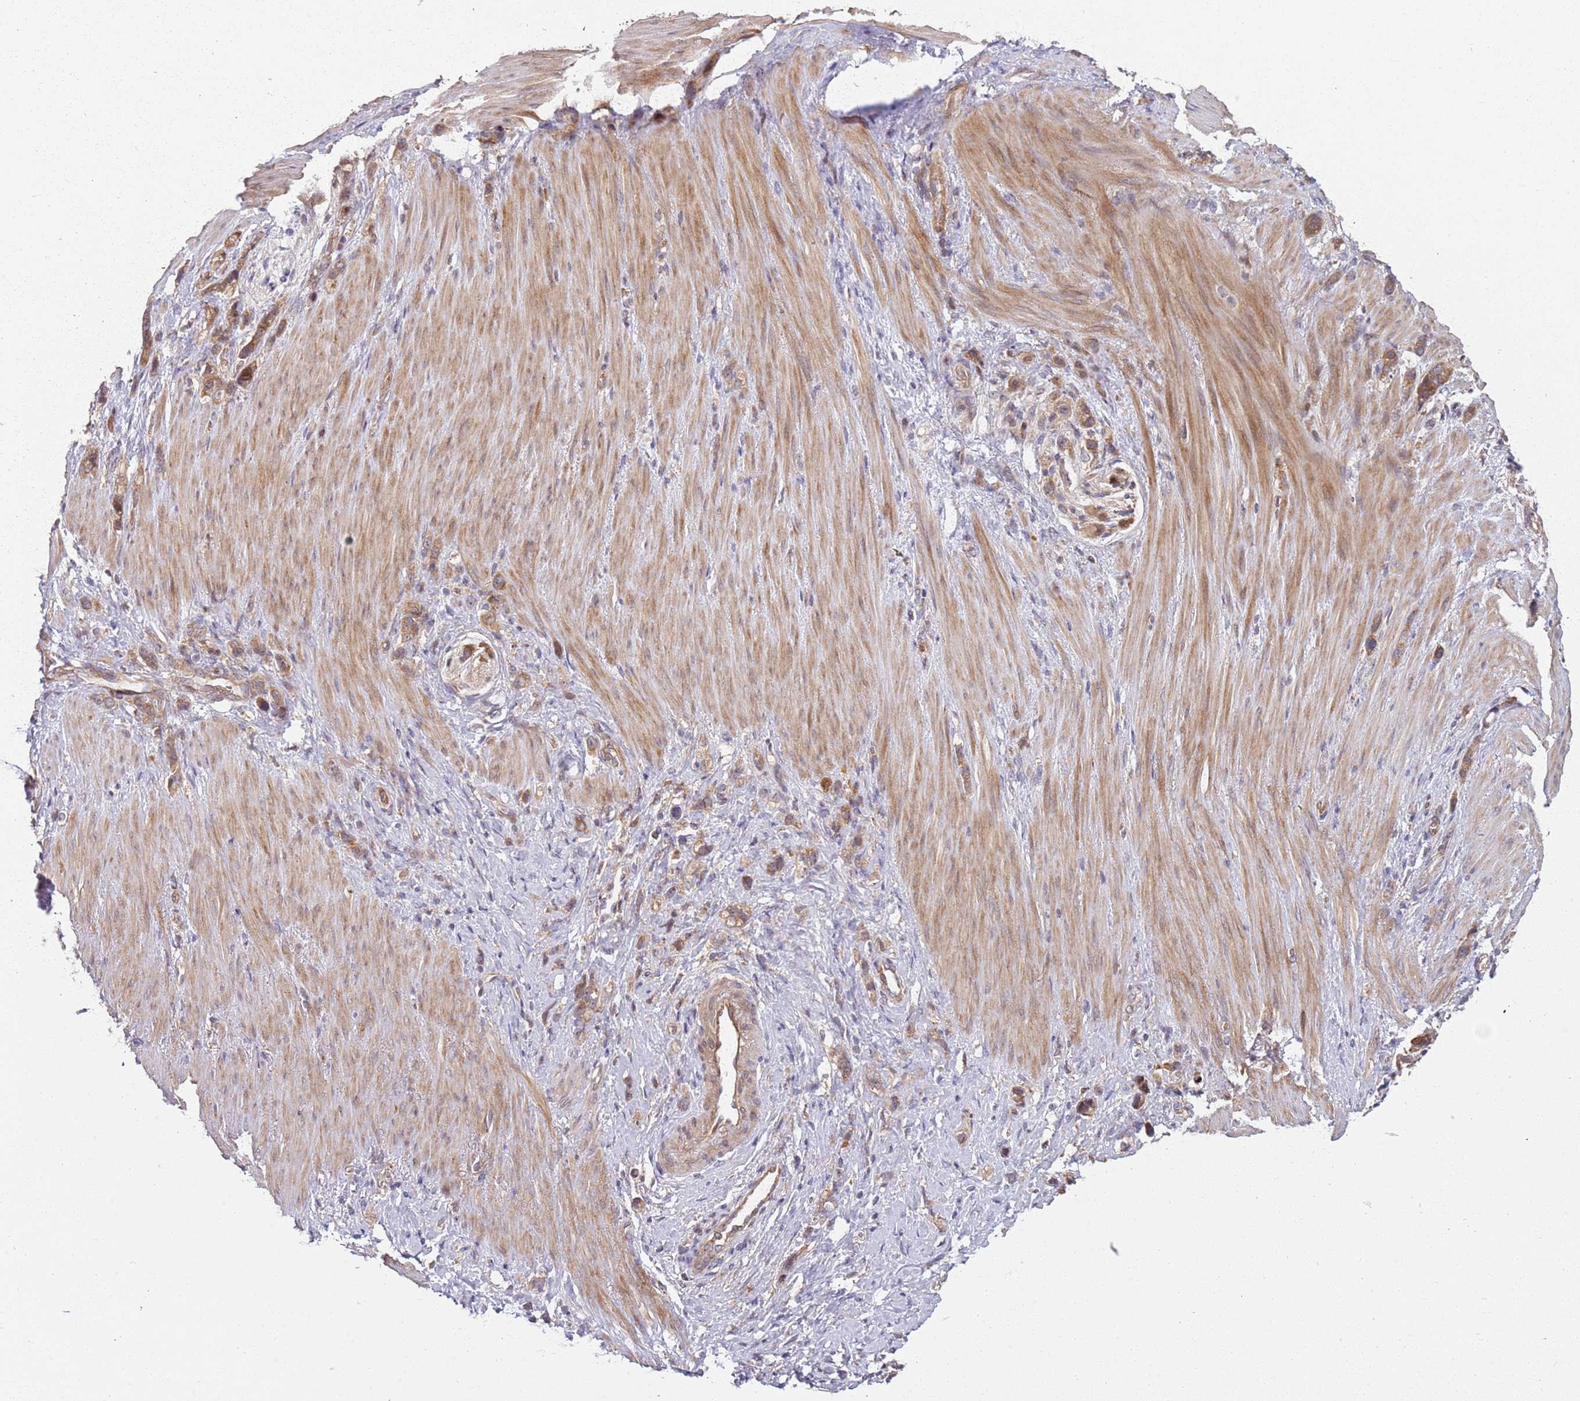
{"staining": {"intensity": "moderate", "quantity": ">75%", "location": "cytoplasmic/membranous"}, "tissue": "stomach cancer", "cell_type": "Tumor cells", "image_type": "cancer", "snomed": [{"axis": "morphology", "description": "Adenocarcinoma, NOS"}, {"axis": "topography", "description": "Stomach"}], "caption": "Immunohistochemical staining of human adenocarcinoma (stomach) exhibits medium levels of moderate cytoplasmic/membranous expression in about >75% of tumor cells. (Stains: DAB (3,3'-diaminobenzidine) in brown, nuclei in blue, Microscopy: brightfield microscopy at high magnification).", "gene": "GGA1", "patient": {"sex": "female", "age": 65}}